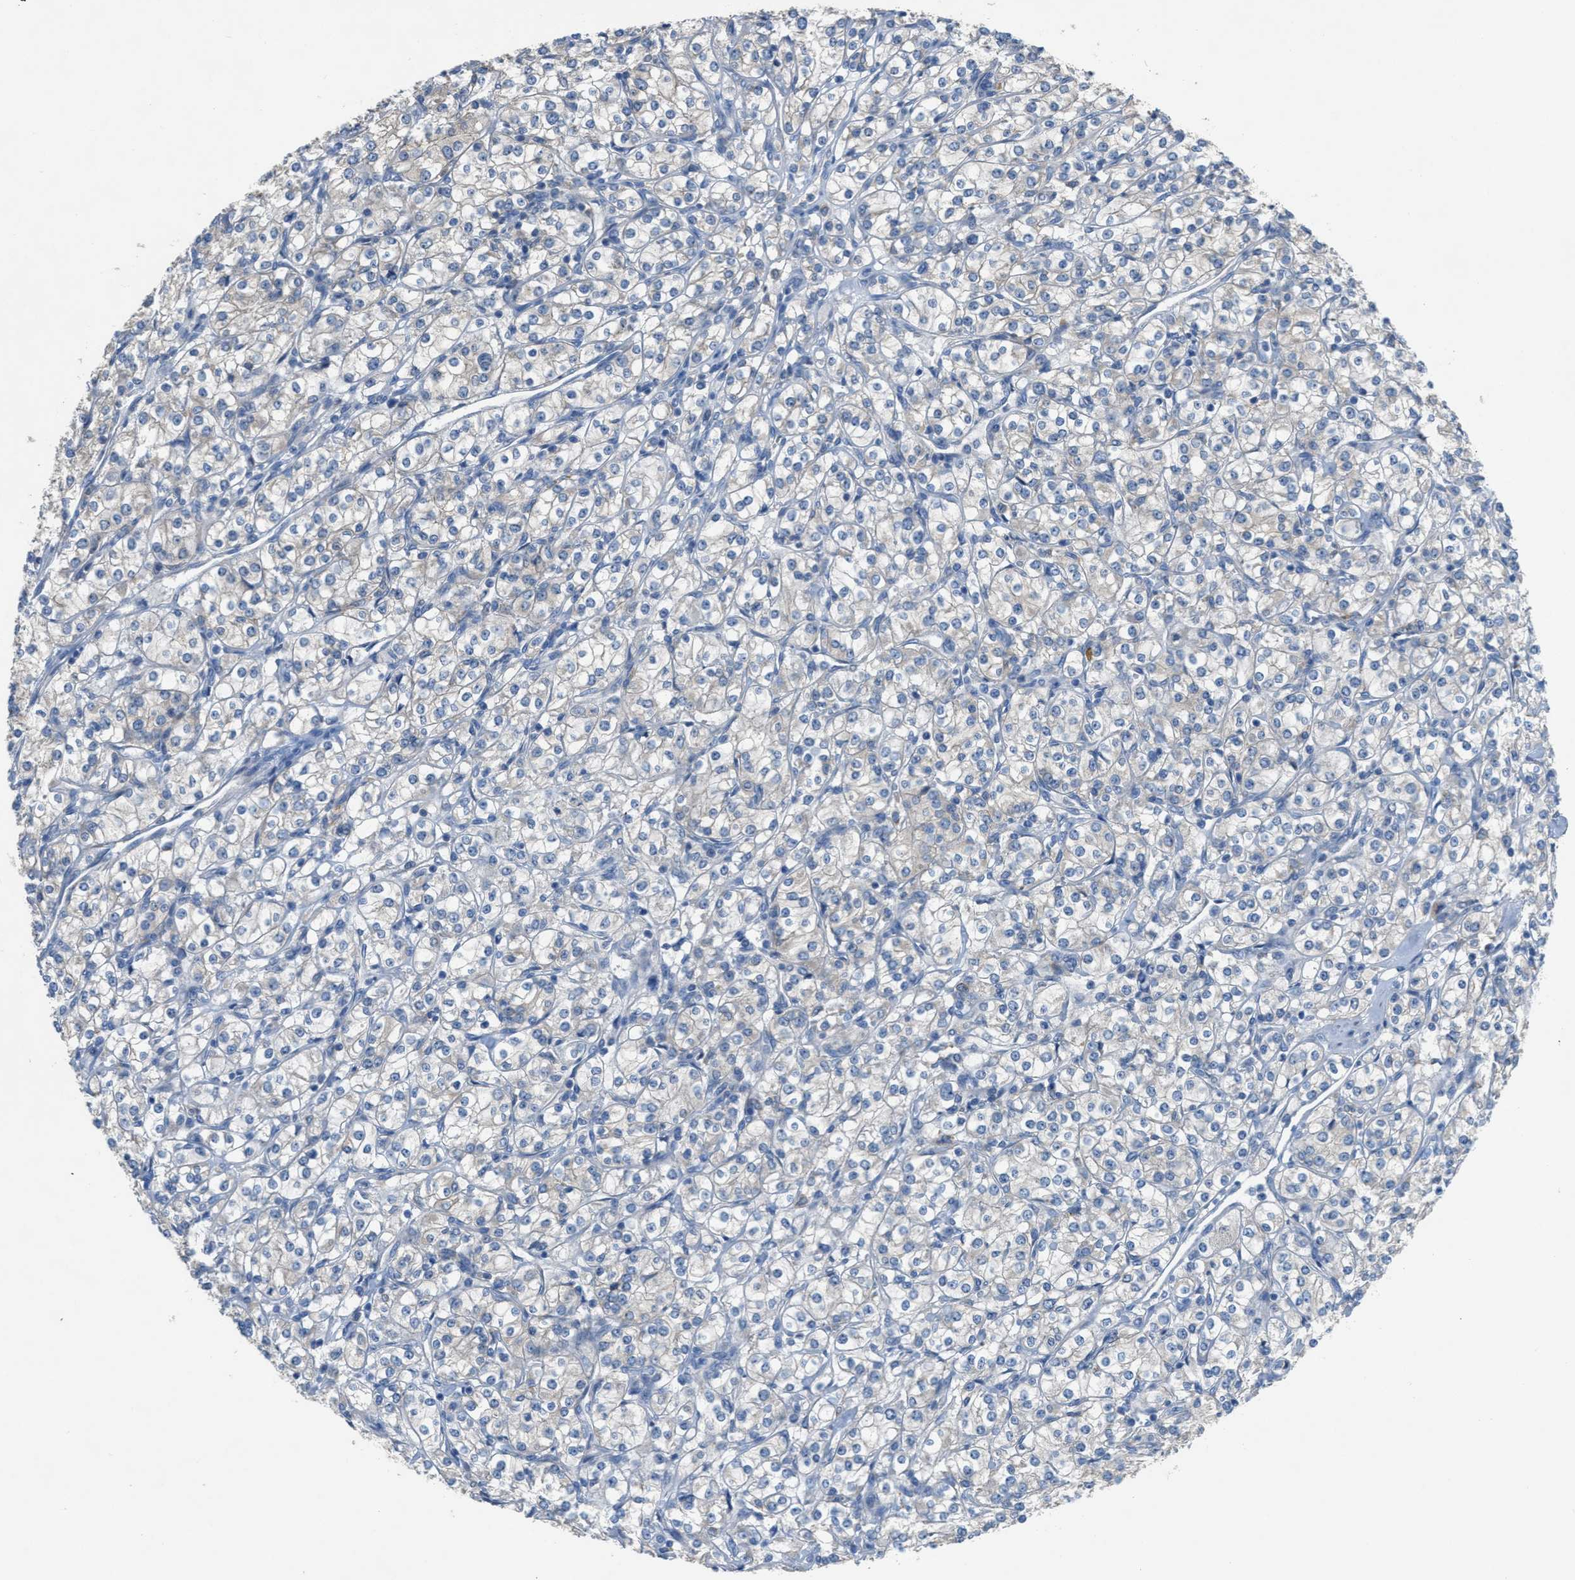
{"staining": {"intensity": "negative", "quantity": "none", "location": "none"}, "tissue": "renal cancer", "cell_type": "Tumor cells", "image_type": "cancer", "snomed": [{"axis": "morphology", "description": "Adenocarcinoma, NOS"}, {"axis": "topography", "description": "Kidney"}], "caption": "The micrograph exhibits no significant expression in tumor cells of adenocarcinoma (renal).", "gene": "UBA5", "patient": {"sex": "male", "age": 77}}